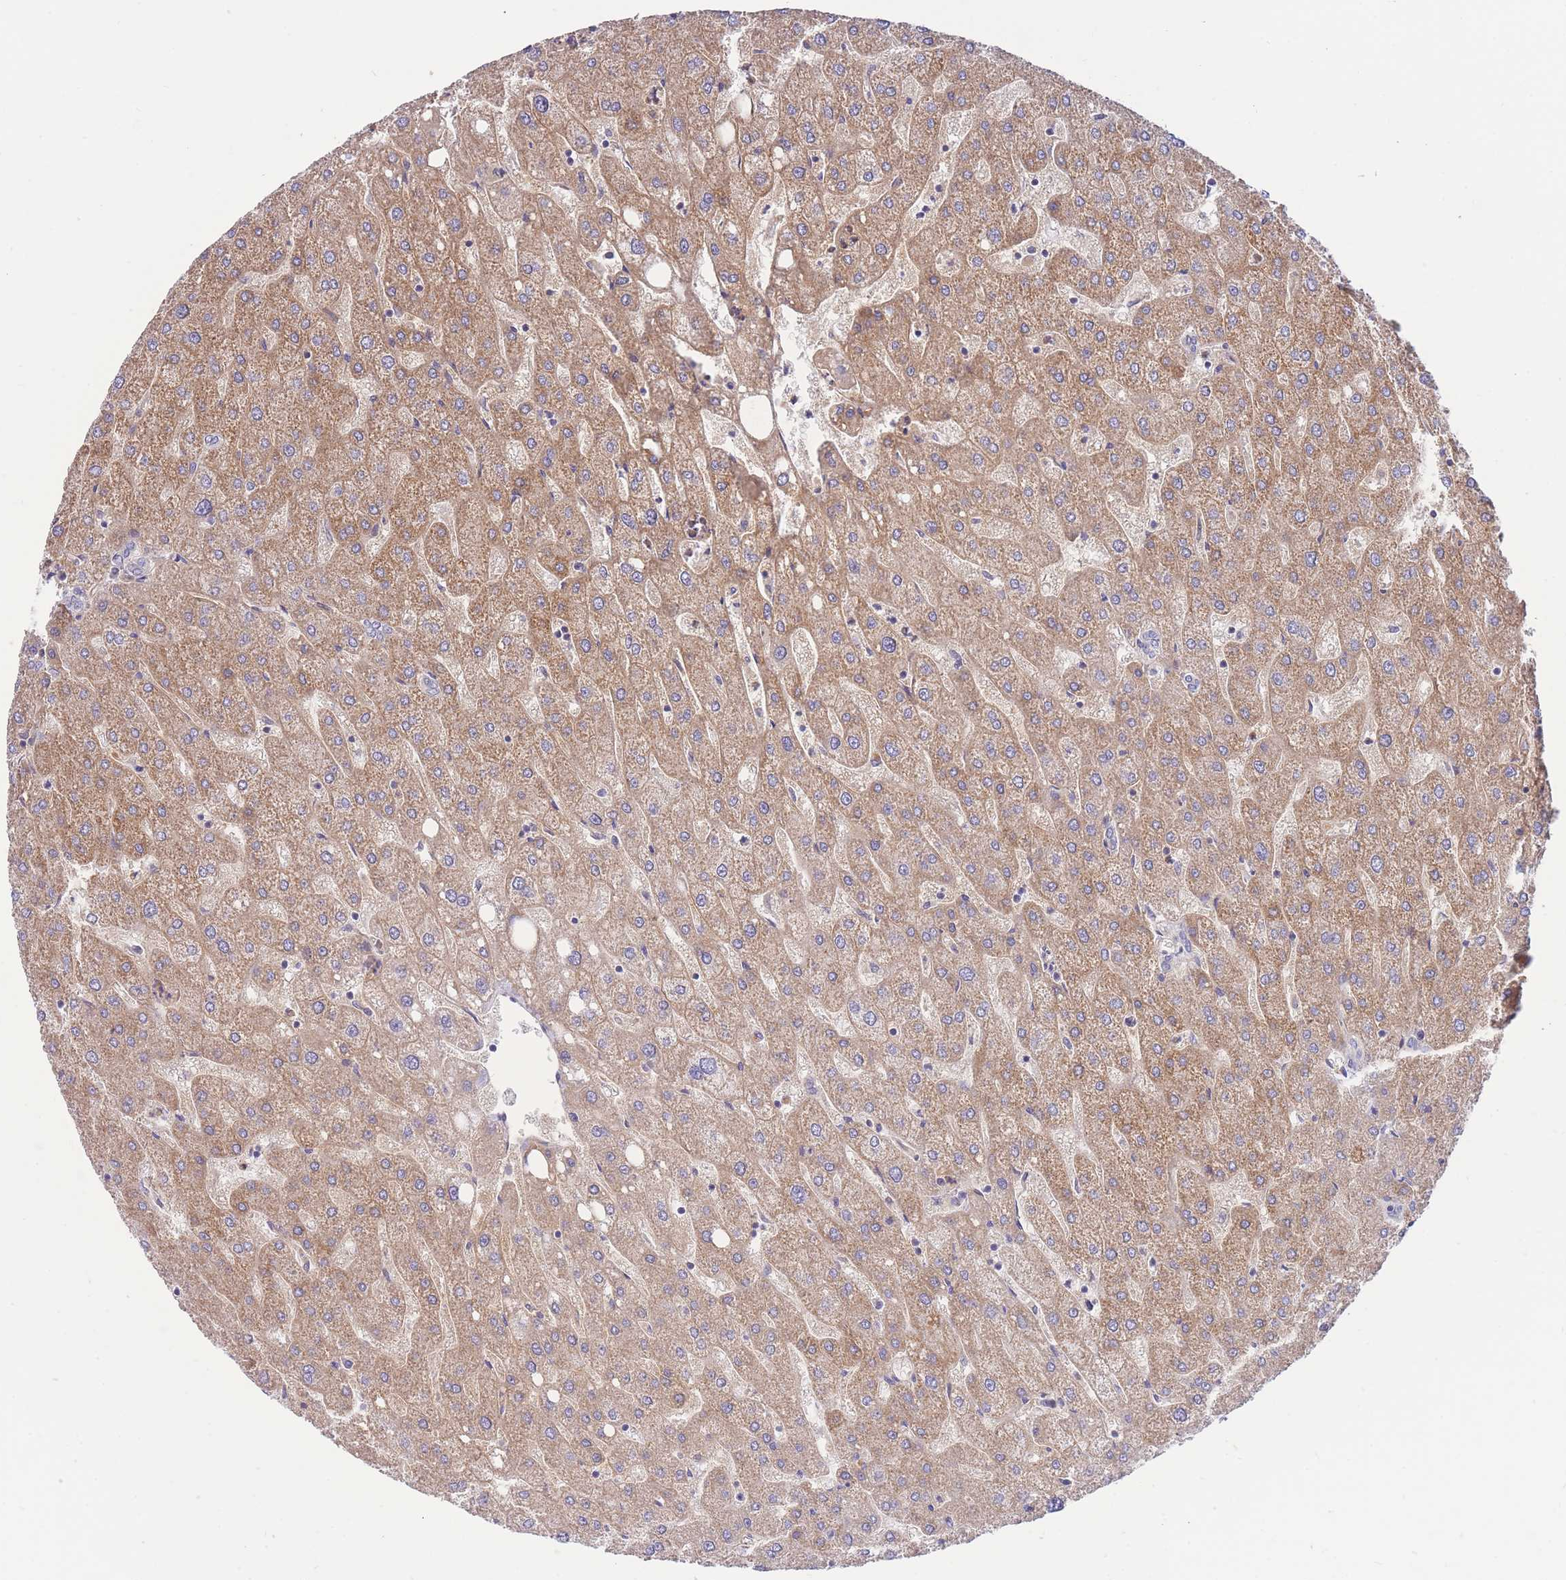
{"staining": {"intensity": "negative", "quantity": "none", "location": "none"}, "tissue": "liver", "cell_type": "Cholangiocytes", "image_type": "normal", "snomed": [{"axis": "morphology", "description": "Normal tissue, NOS"}, {"axis": "topography", "description": "Liver"}], "caption": "A high-resolution photomicrograph shows IHC staining of unremarkable liver, which demonstrates no significant positivity in cholangiocytes.", "gene": "SULT1A1", "patient": {"sex": "male", "age": 67}}